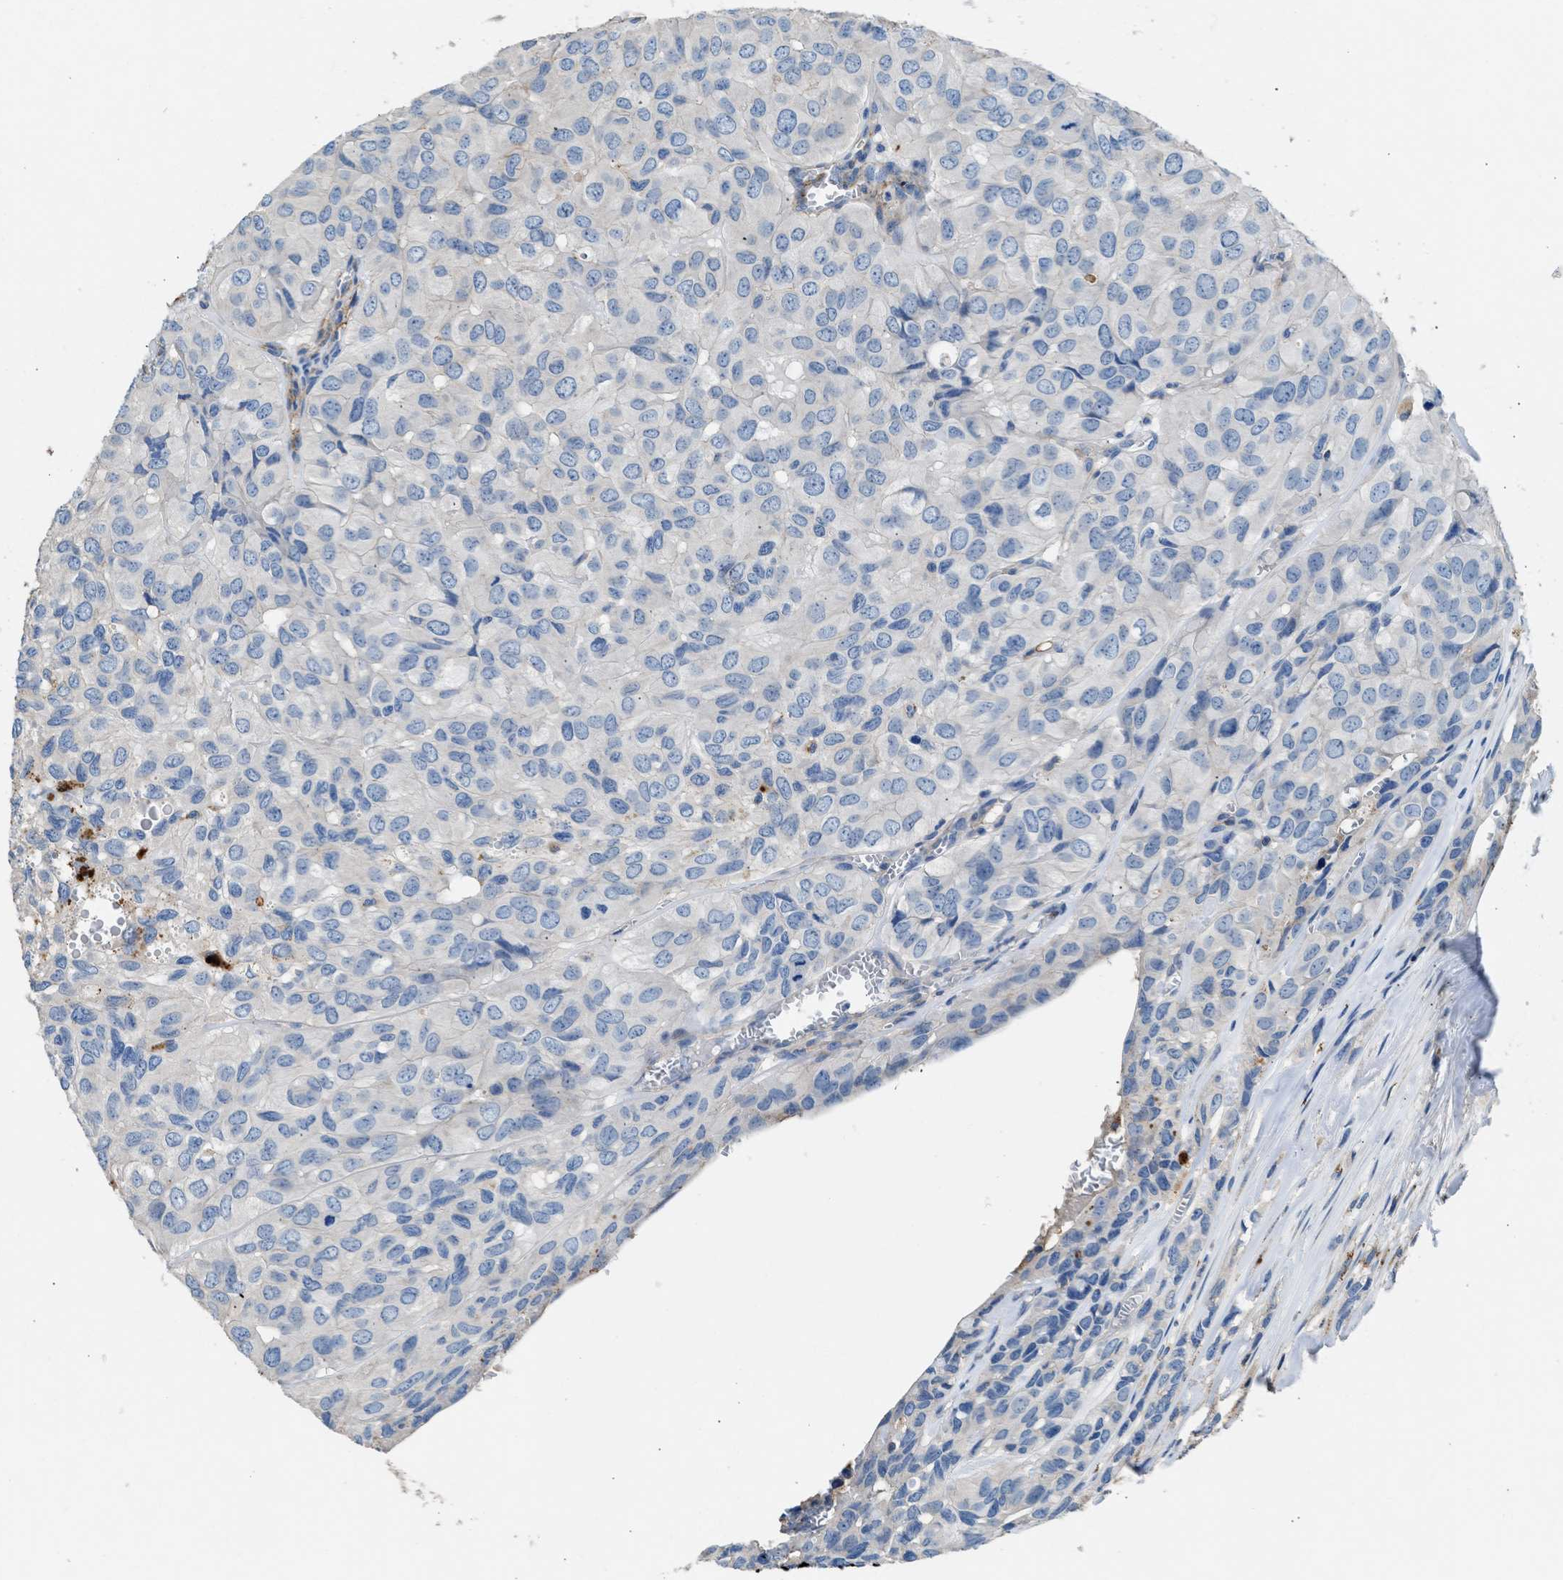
{"staining": {"intensity": "moderate", "quantity": "25%-75%", "location": "cytoplasmic/membranous"}, "tissue": "head and neck cancer", "cell_type": "Tumor cells", "image_type": "cancer", "snomed": [{"axis": "morphology", "description": "Adenocarcinoma, NOS"}, {"axis": "topography", "description": "Salivary gland, NOS"}, {"axis": "topography", "description": "Head-Neck"}], "caption": "The immunohistochemical stain labels moderate cytoplasmic/membranous expression in tumor cells of adenocarcinoma (head and neck) tissue.", "gene": "KCNQ4", "patient": {"sex": "female", "age": 76}}